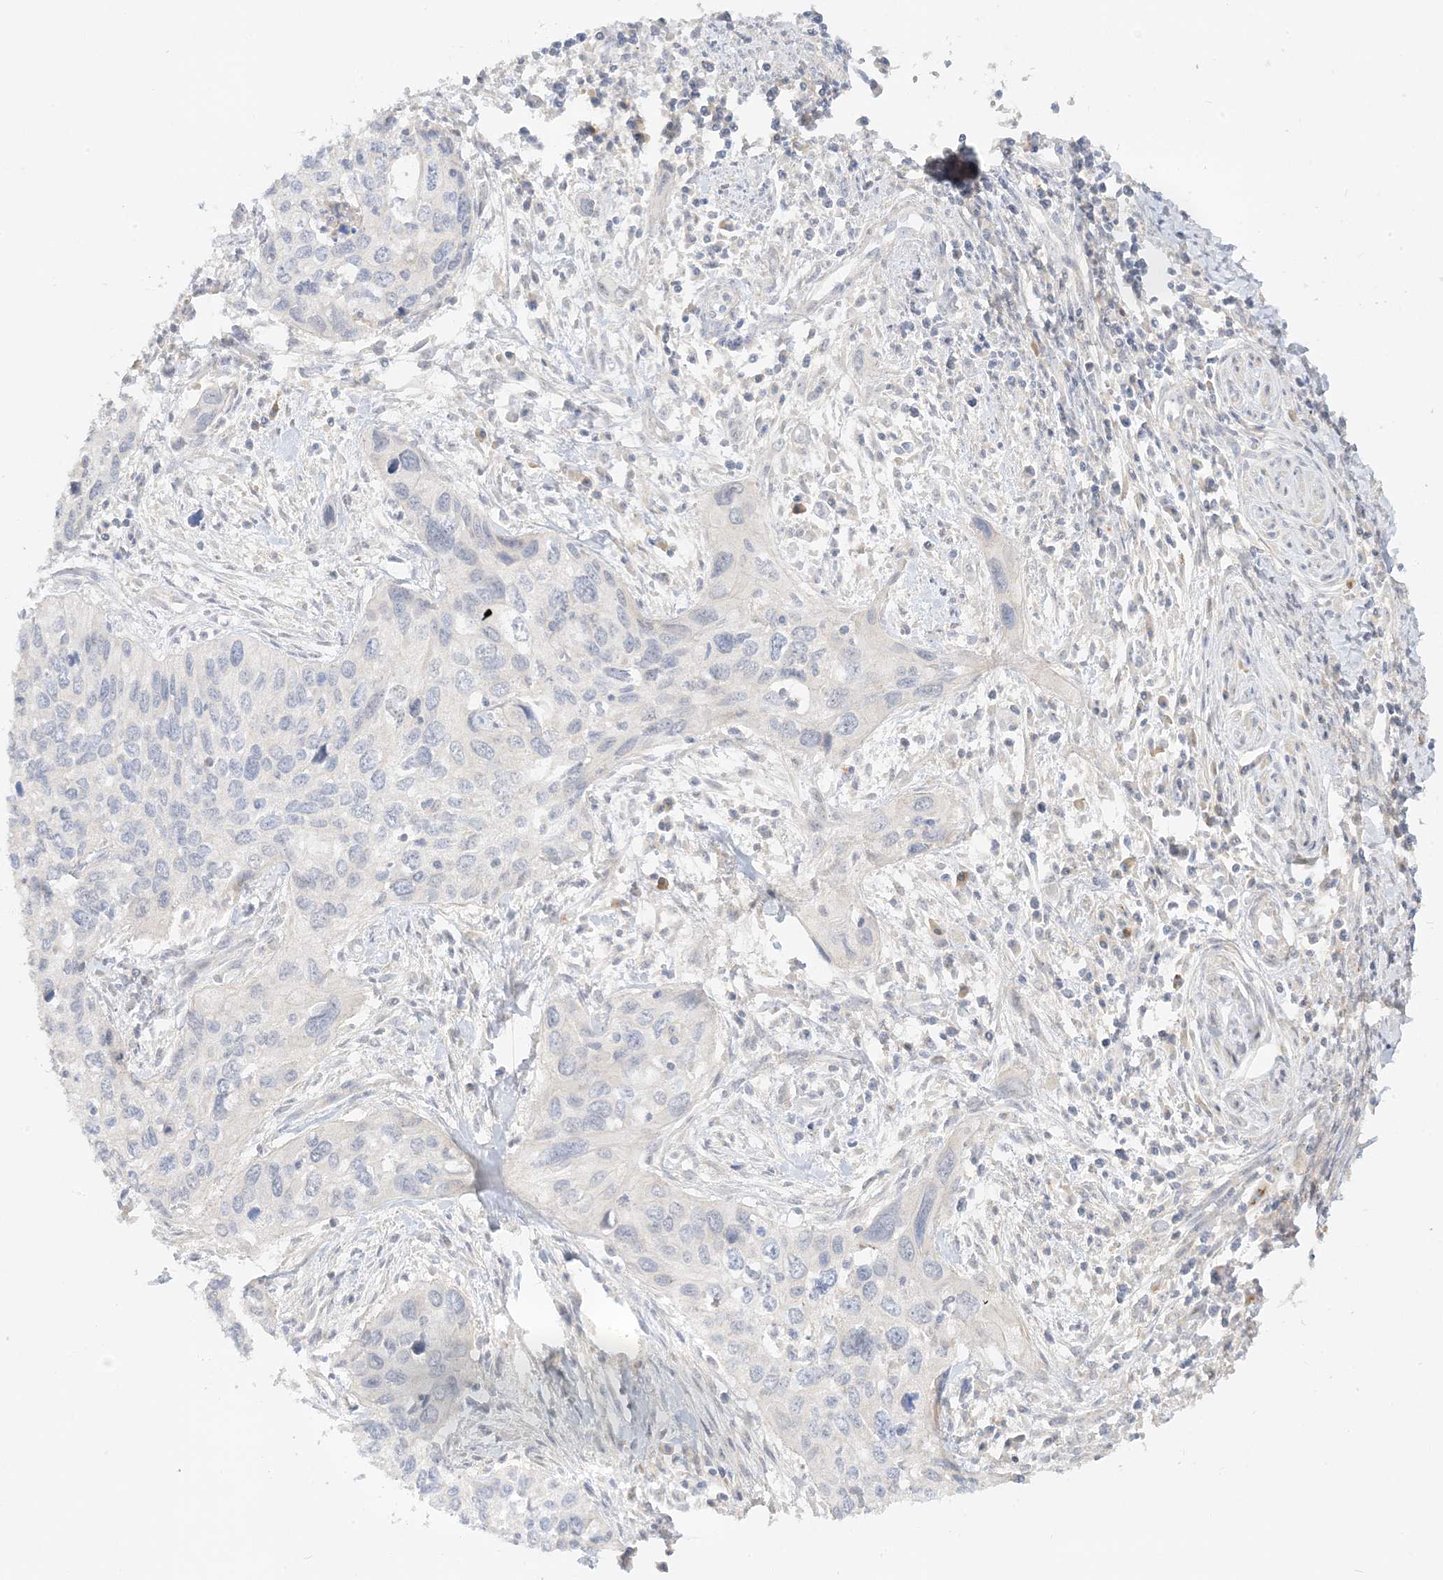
{"staining": {"intensity": "negative", "quantity": "none", "location": "none"}, "tissue": "cervical cancer", "cell_type": "Tumor cells", "image_type": "cancer", "snomed": [{"axis": "morphology", "description": "Squamous cell carcinoma, NOS"}, {"axis": "topography", "description": "Cervix"}], "caption": "Immunohistochemical staining of human cervical cancer shows no significant expression in tumor cells.", "gene": "ETAA1", "patient": {"sex": "female", "age": 55}}